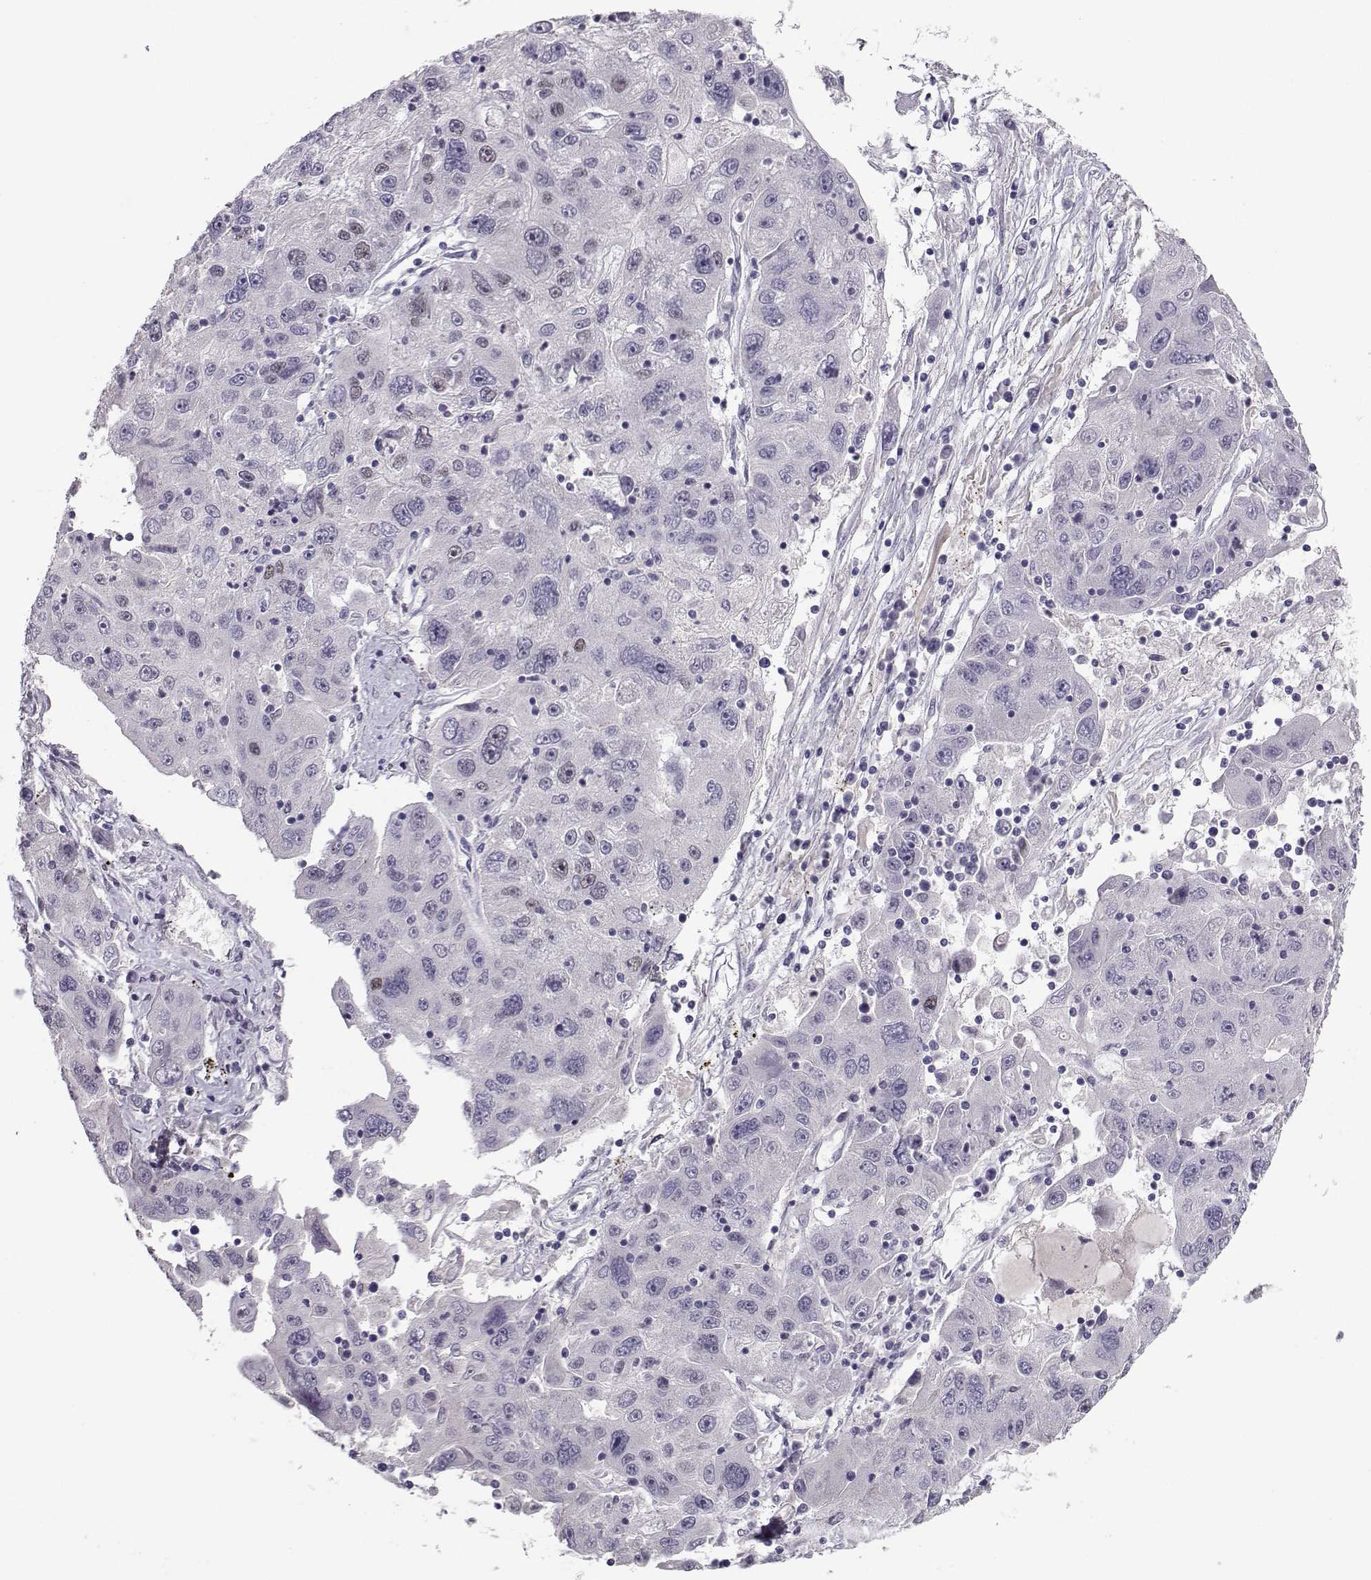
{"staining": {"intensity": "negative", "quantity": "none", "location": "none"}, "tissue": "stomach cancer", "cell_type": "Tumor cells", "image_type": "cancer", "snomed": [{"axis": "morphology", "description": "Adenocarcinoma, NOS"}, {"axis": "topography", "description": "Stomach"}], "caption": "Photomicrograph shows no significant protein positivity in tumor cells of stomach cancer.", "gene": "LIN28A", "patient": {"sex": "male", "age": 56}}